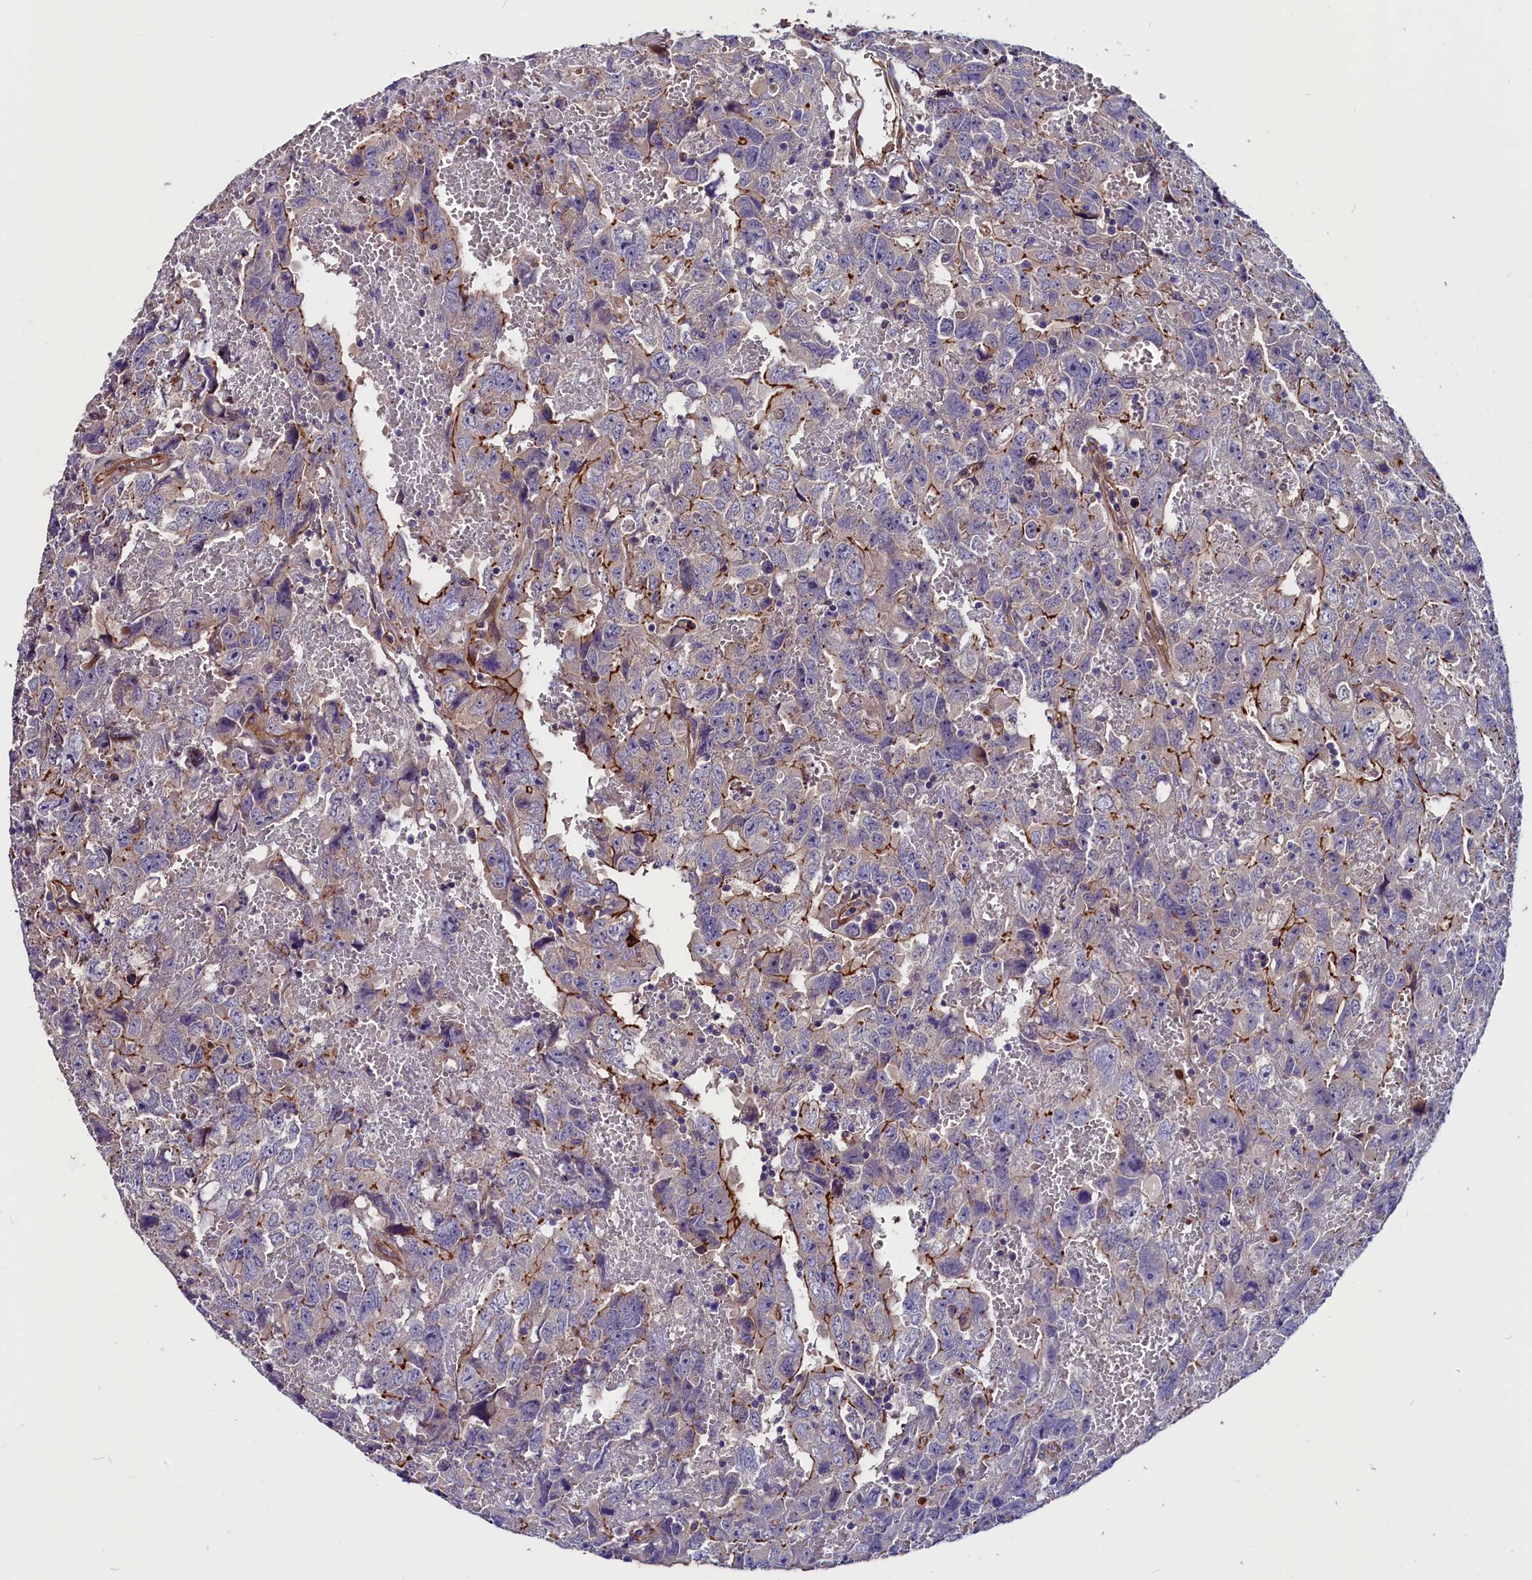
{"staining": {"intensity": "moderate", "quantity": "<25%", "location": "cytoplasmic/membranous"}, "tissue": "testis cancer", "cell_type": "Tumor cells", "image_type": "cancer", "snomed": [{"axis": "morphology", "description": "Carcinoma, Embryonal, NOS"}, {"axis": "topography", "description": "Testis"}], "caption": "Immunohistochemical staining of testis embryonal carcinoma reveals moderate cytoplasmic/membranous protein positivity in about <25% of tumor cells. Using DAB (brown) and hematoxylin (blue) stains, captured at high magnification using brightfield microscopy.", "gene": "ZNF749", "patient": {"sex": "male", "age": 45}}